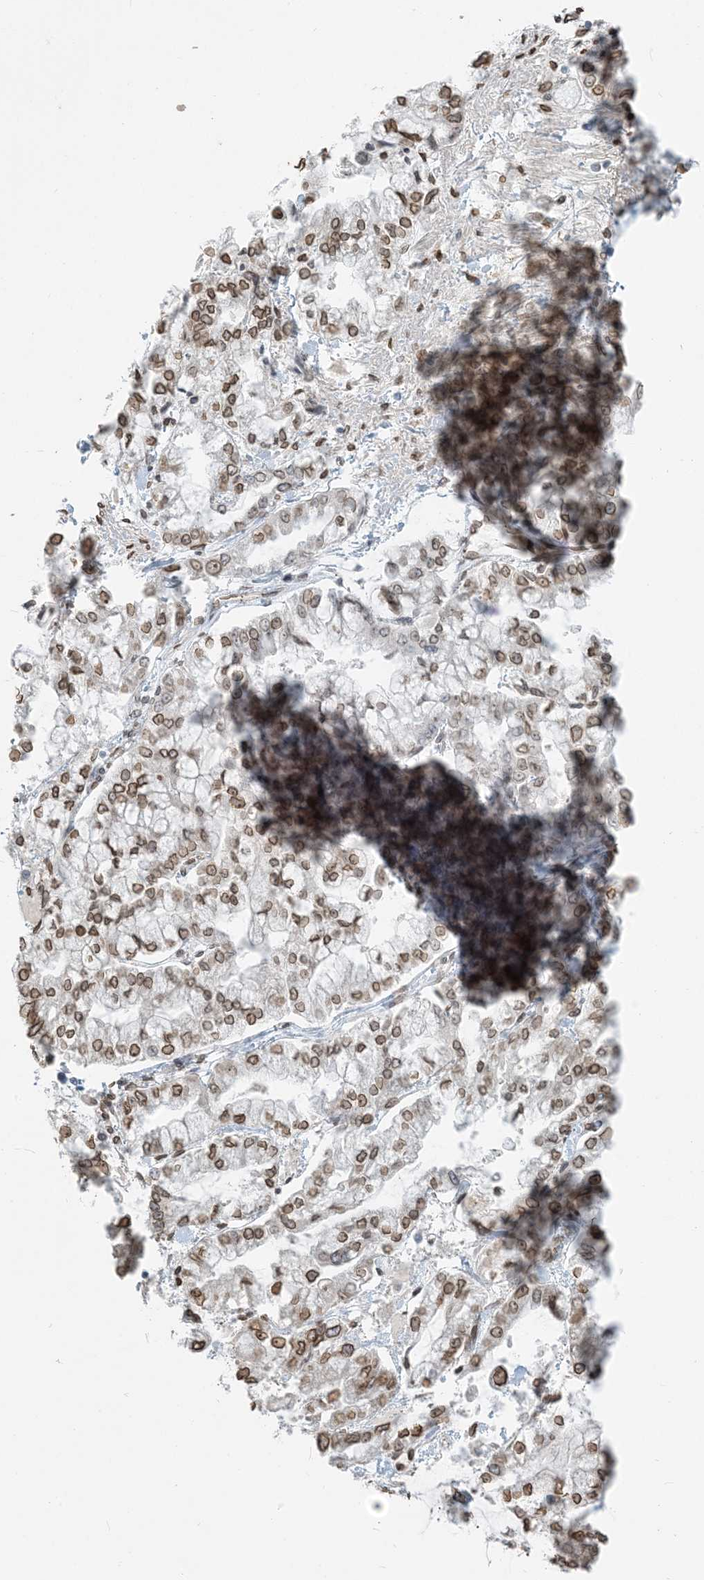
{"staining": {"intensity": "moderate", "quantity": ">75%", "location": "cytoplasmic/membranous,nuclear"}, "tissue": "stomach cancer", "cell_type": "Tumor cells", "image_type": "cancer", "snomed": [{"axis": "morphology", "description": "Normal tissue, NOS"}, {"axis": "morphology", "description": "Adenocarcinoma, NOS"}, {"axis": "topography", "description": "Stomach, upper"}, {"axis": "topography", "description": "Stomach"}], "caption": "Approximately >75% of tumor cells in human stomach cancer (adenocarcinoma) exhibit moderate cytoplasmic/membranous and nuclear protein expression as visualized by brown immunohistochemical staining.", "gene": "WWP1", "patient": {"sex": "male", "age": 76}}